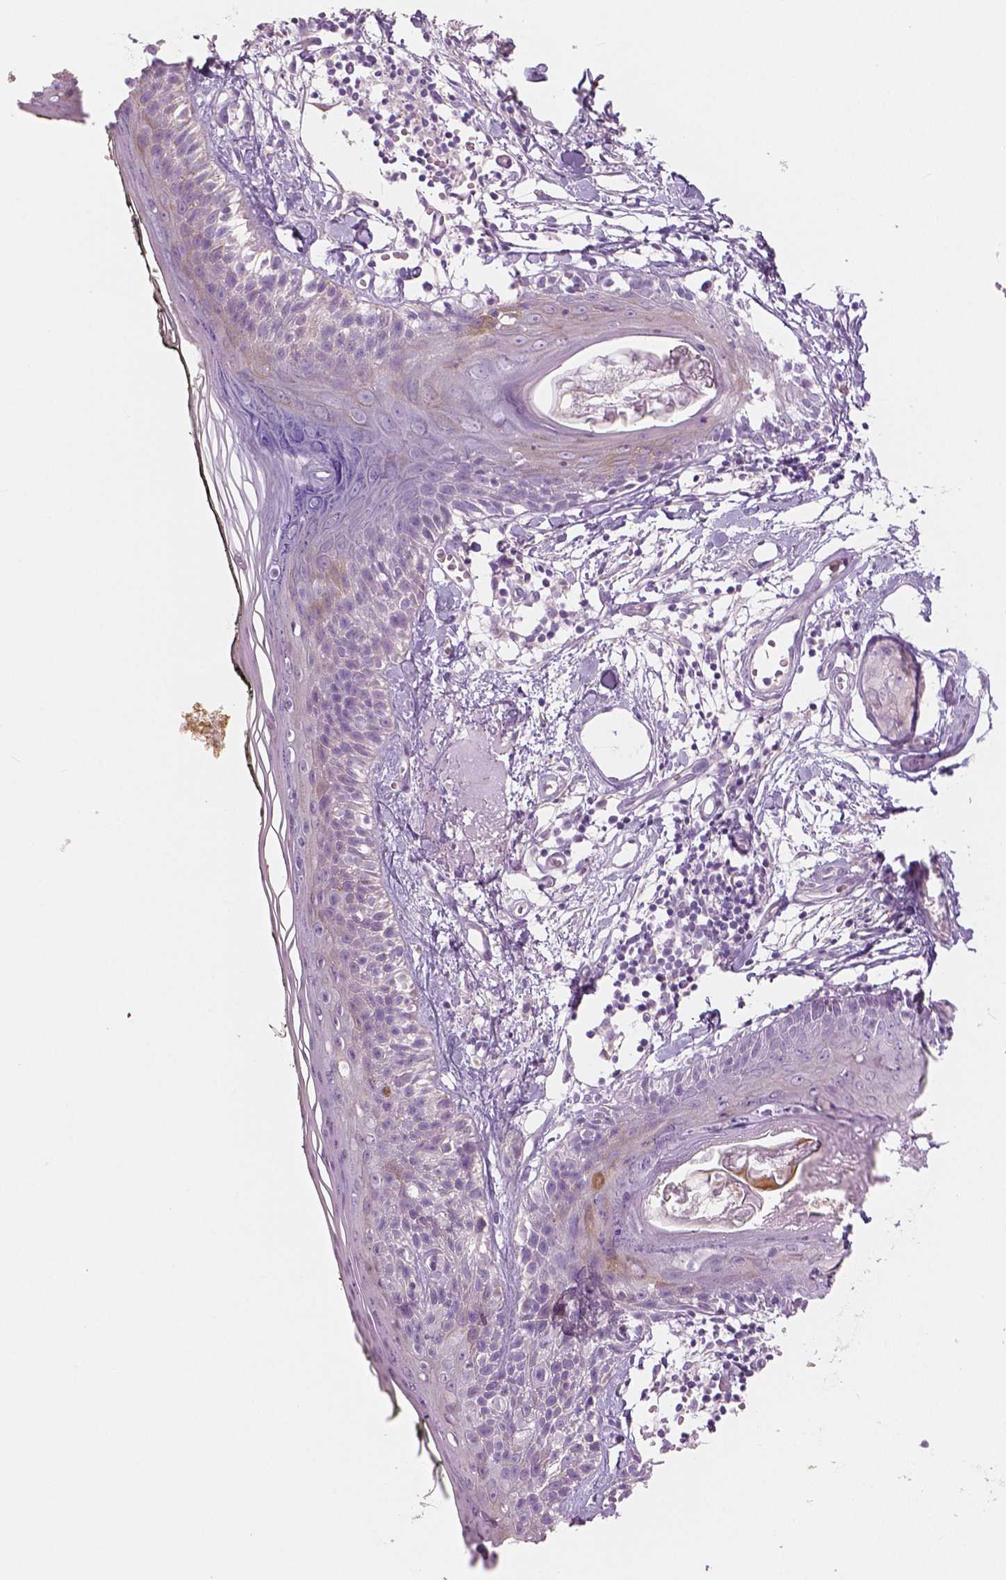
{"staining": {"intensity": "negative", "quantity": "none", "location": "none"}, "tissue": "skin", "cell_type": "Fibroblasts", "image_type": "normal", "snomed": [{"axis": "morphology", "description": "Normal tissue, NOS"}, {"axis": "topography", "description": "Skin"}], "caption": "DAB immunohistochemical staining of normal skin demonstrates no significant staining in fibroblasts. (DAB (3,3'-diaminobenzidine) immunohistochemistry (IHC), high magnification).", "gene": "CXCR2", "patient": {"sex": "male", "age": 76}}